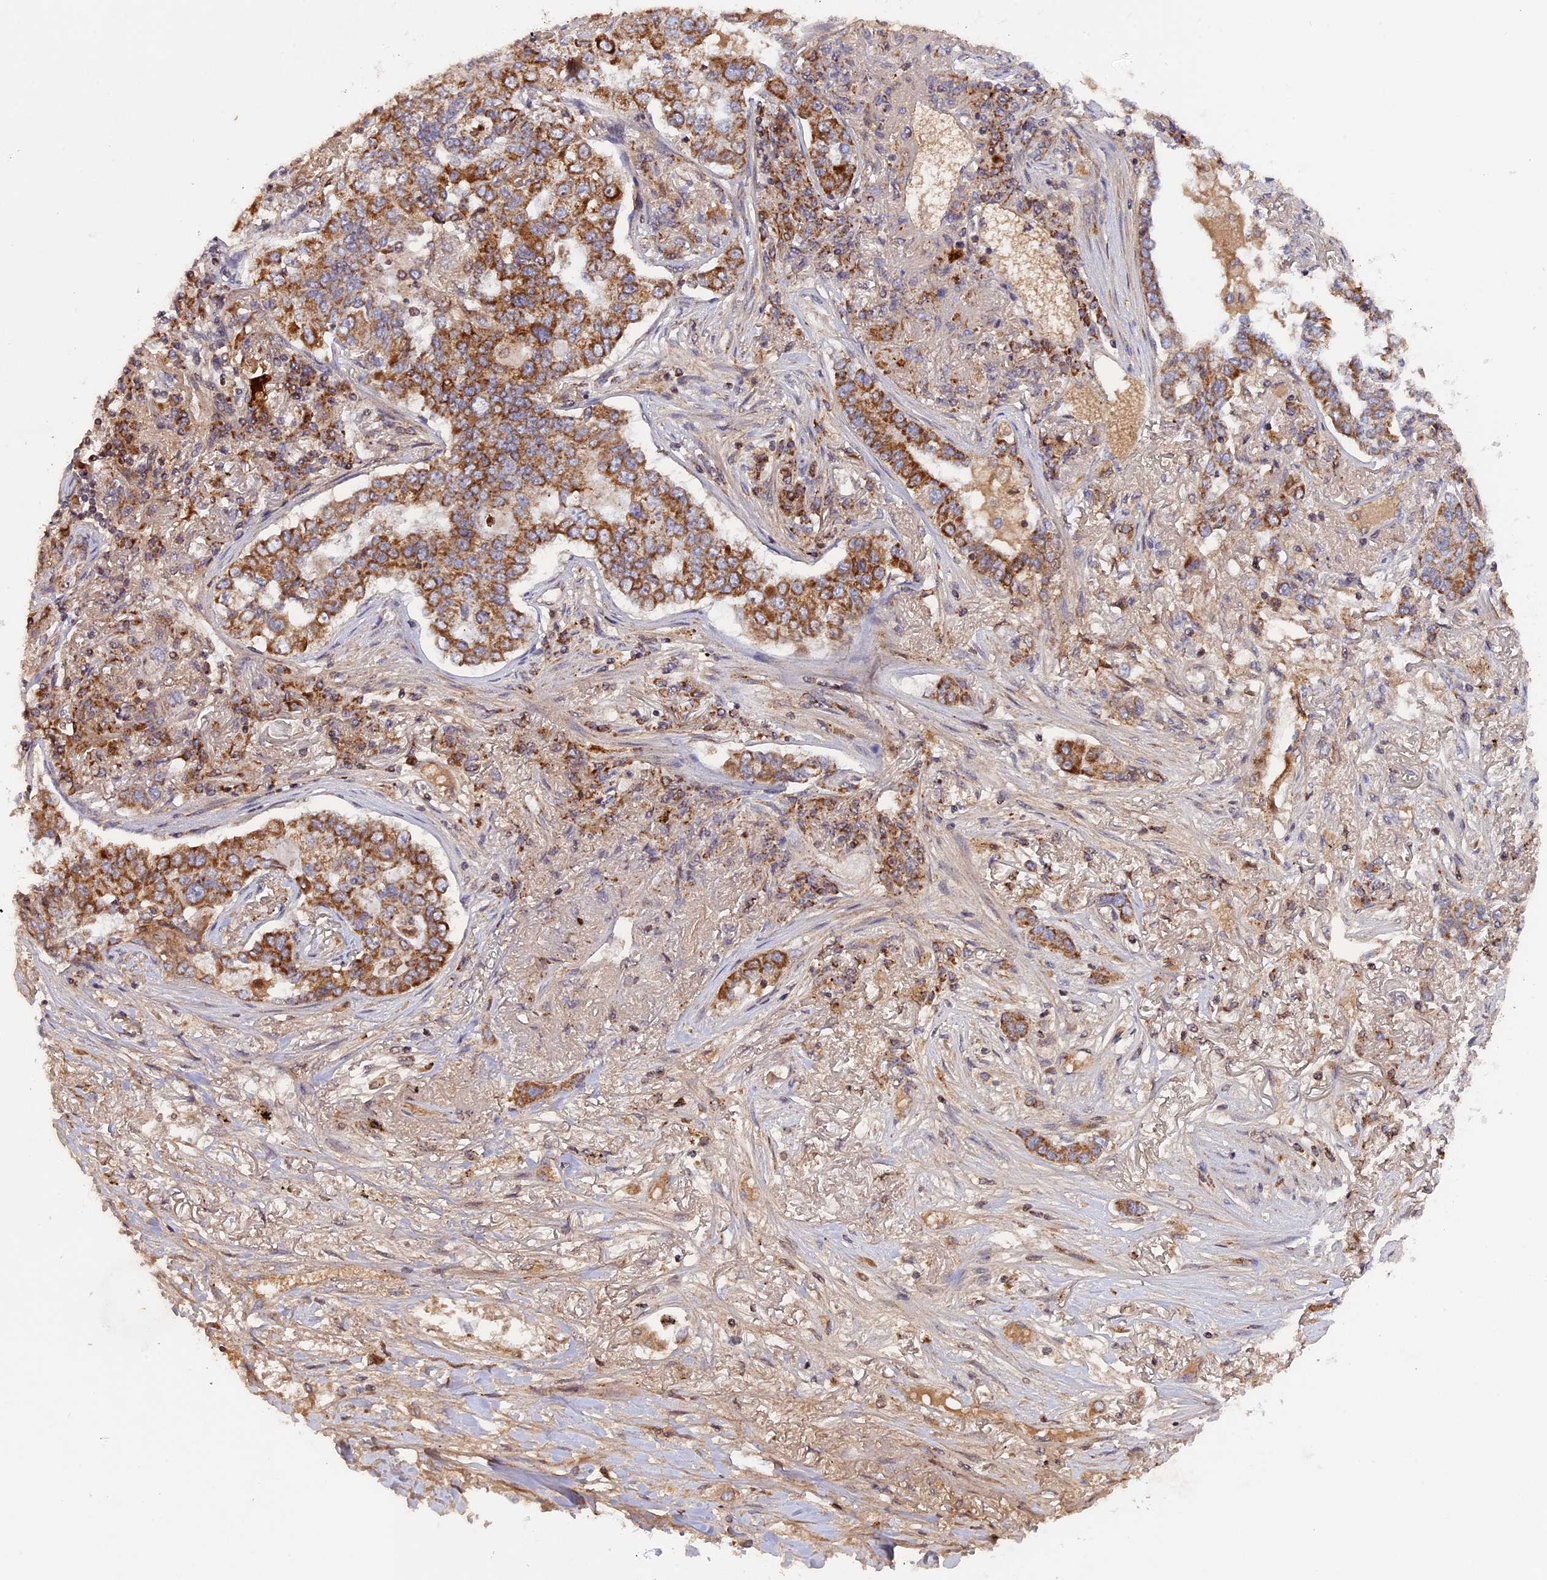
{"staining": {"intensity": "moderate", "quantity": ">75%", "location": "cytoplasmic/membranous"}, "tissue": "lung cancer", "cell_type": "Tumor cells", "image_type": "cancer", "snomed": [{"axis": "morphology", "description": "Adenocarcinoma, NOS"}, {"axis": "topography", "description": "Lung"}], "caption": "The photomicrograph displays immunohistochemical staining of lung cancer. There is moderate cytoplasmic/membranous expression is identified in about >75% of tumor cells.", "gene": "MPV17L", "patient": {"sex": "male", "age": 49}}